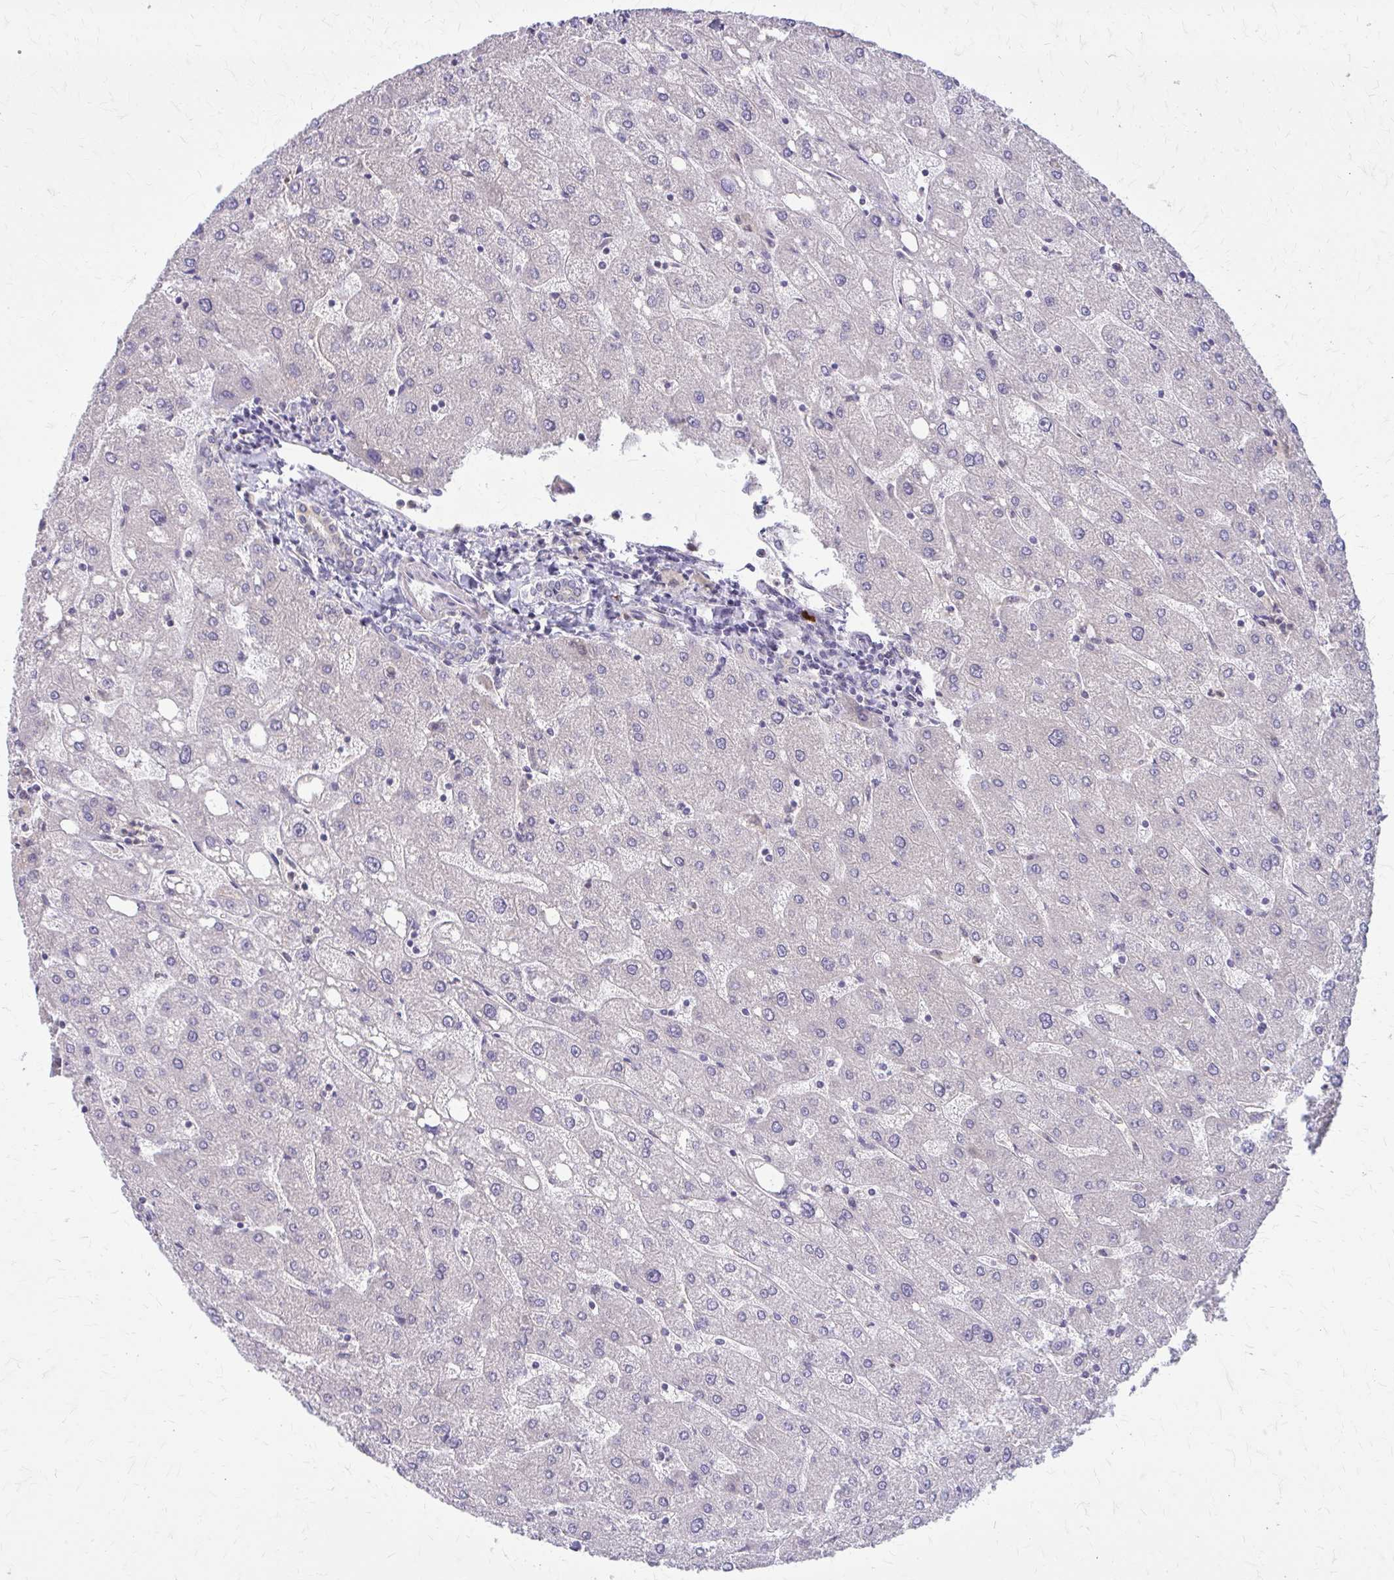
{"staining": {"intensity": "negative", "quantity": "none", "location": "none"}, "tissue": "liver", "cell_type": "Cholangiocytes", "image_type": "normal", "snomed": [{"axis": "morphology", "description": "Normal tissue, NOS"}, {"axis": "topography", "description": "Liver"}], "caption": "A high-resolution histopathology image shows immunohistochemistry staining of unremarkable liver, which reveals no significant staining in cholangiocytes.", "gene": "NRBF2", "patient": {"sex": "male", "age": 67}}